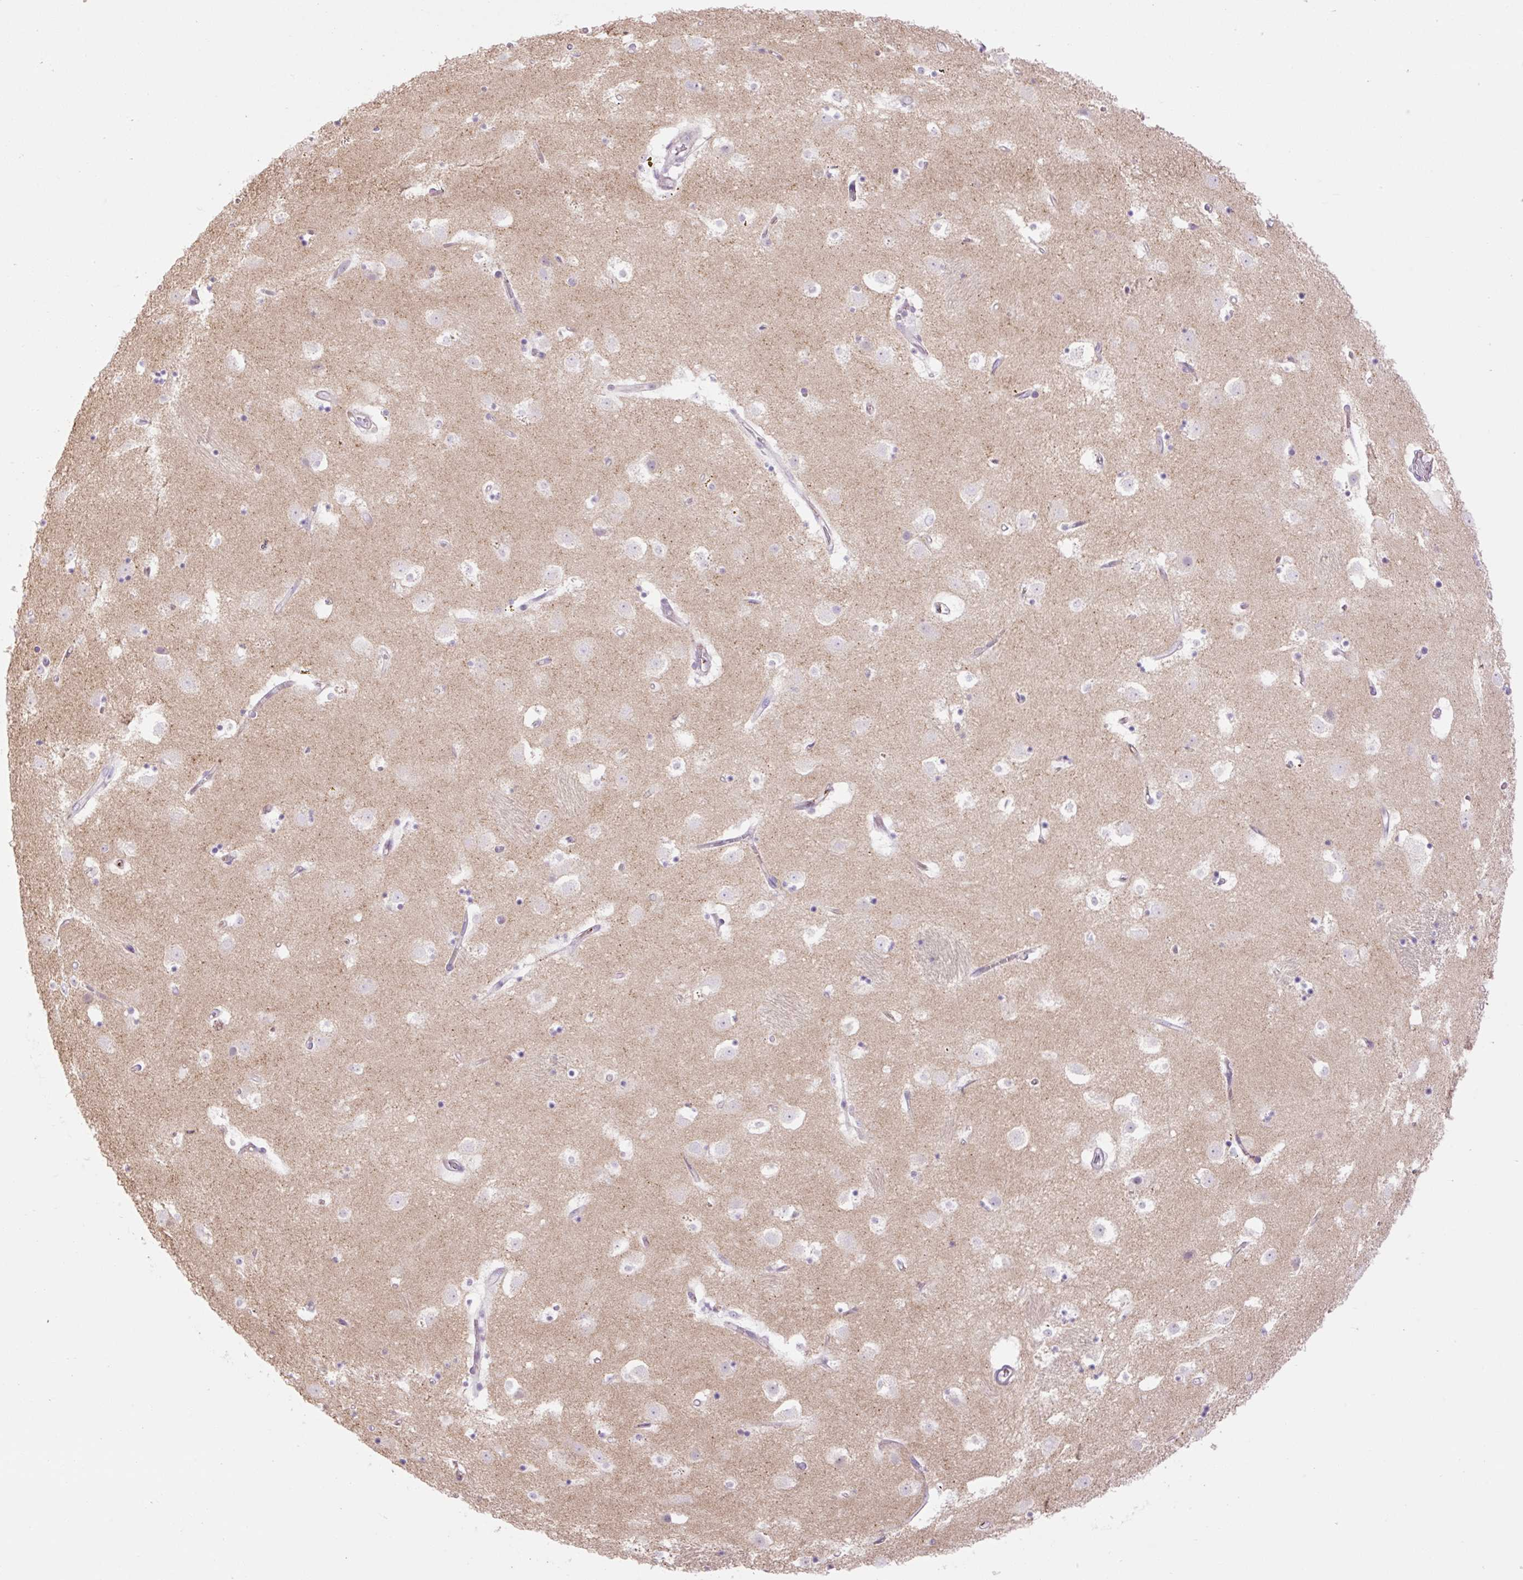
{"staining": {"intensity": "negative", "quantity": "none", "location": "none"}, "tissue": "caudate", "cell_type": "Glial cells", "image_type": "normal", "snomed": [{"axis": "morphology", "description": "Normal tissue, NOS"}, {"axis": "topography", "description": "Lateral ventricle wall"}], "caption": "Protein analysis of unremarkable caudate exhibits no significant positivity in glial cells.", "gene": "GRID2", "patient": {"sex": "male", "age": 58}}